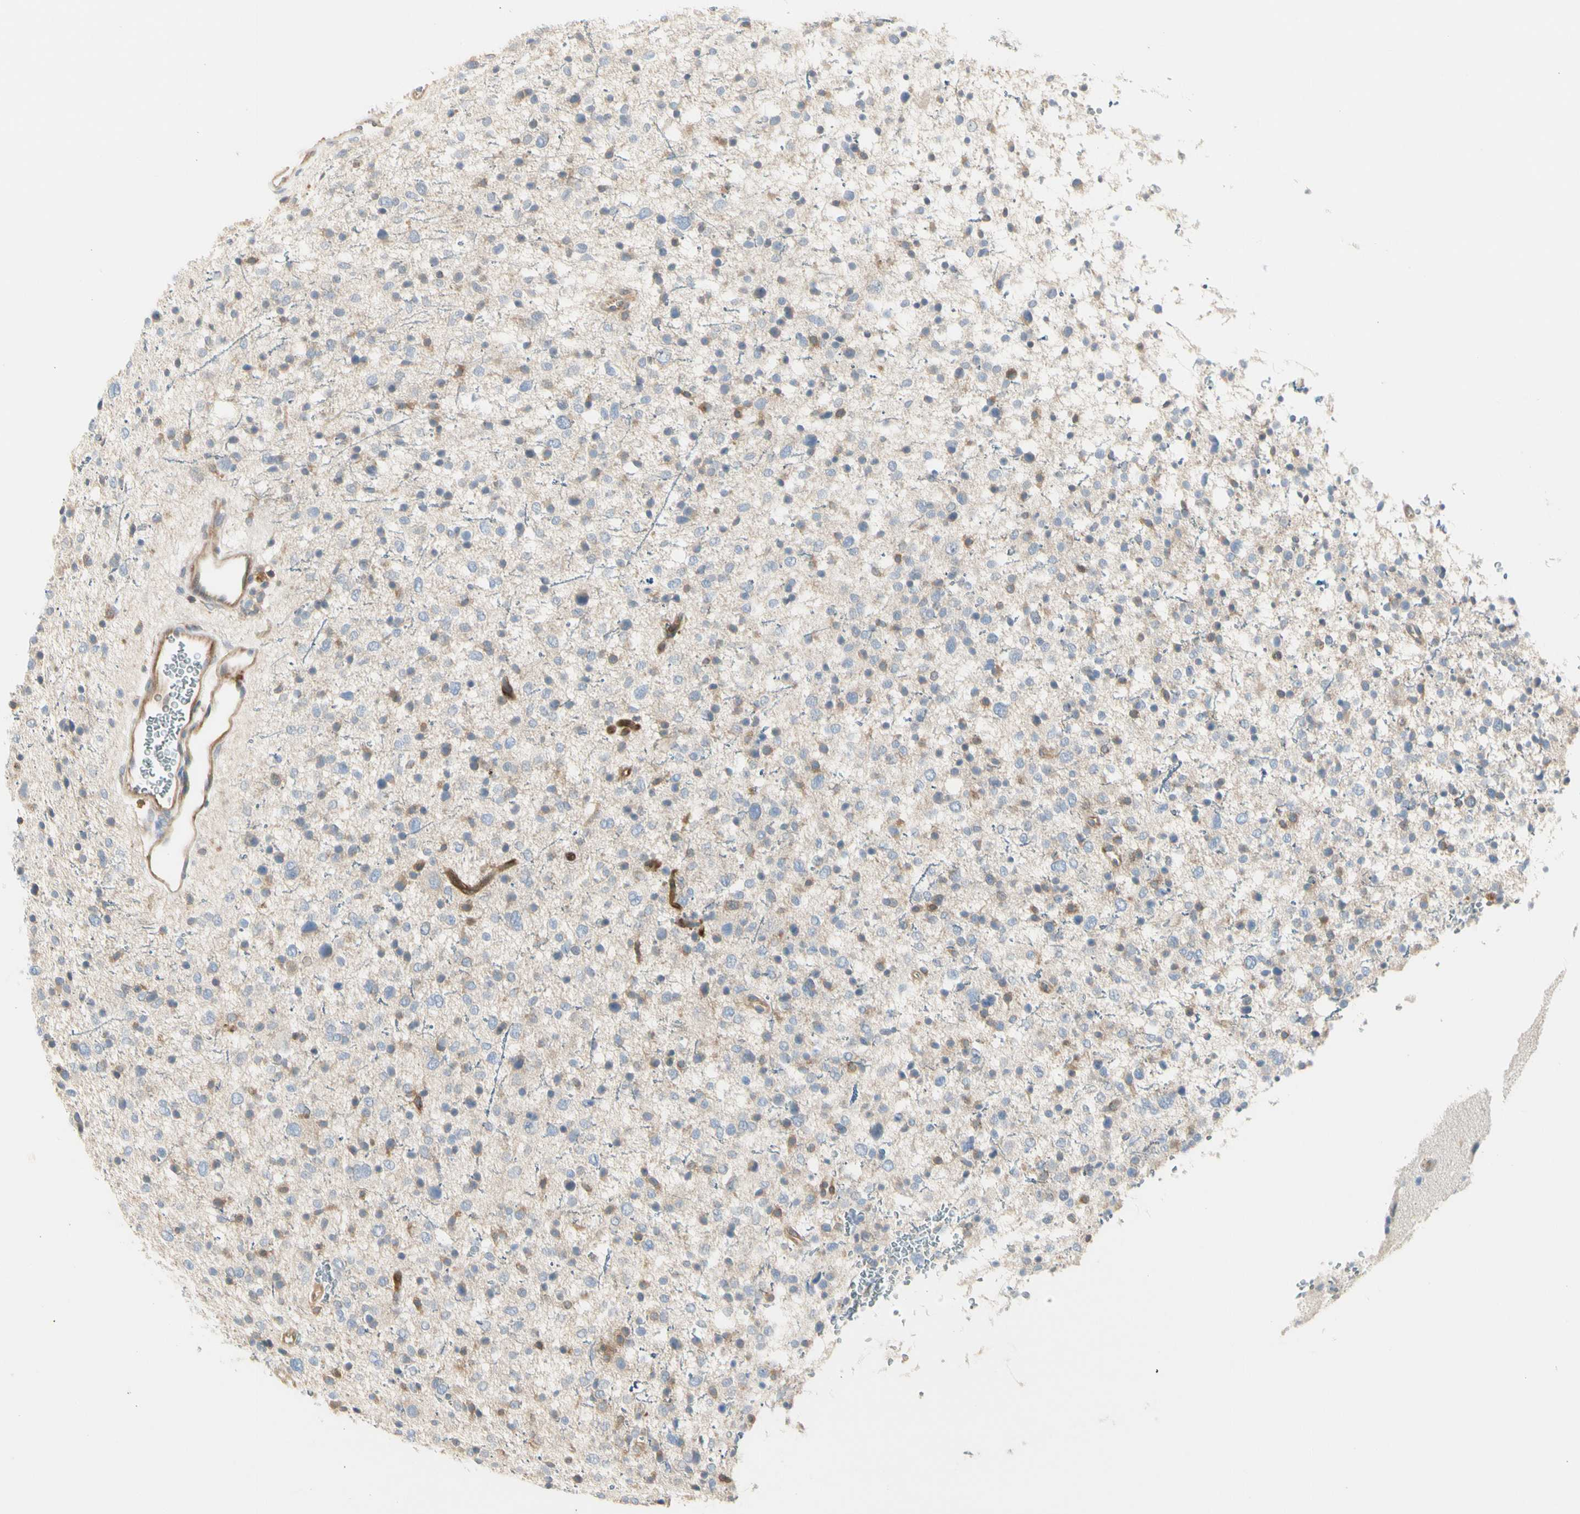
{"staining": {"intensity": "weak", "quantity": "<25%", "location": "cytoplasmic/membranous"}, "tissue": "glioma", "cell_type": "Tumor cells", "image_type": "cancer", "snomed": [{"axis": "morphology", "description": "Glioma, malignant, Low grade"}, {"axis": "topography", "description": "Brain"}], "caption": "Tumor cells are negative for brown protein staining in glioma.", "gene": "NFKB2", "patient": {"sex": "female", "age": 37}}